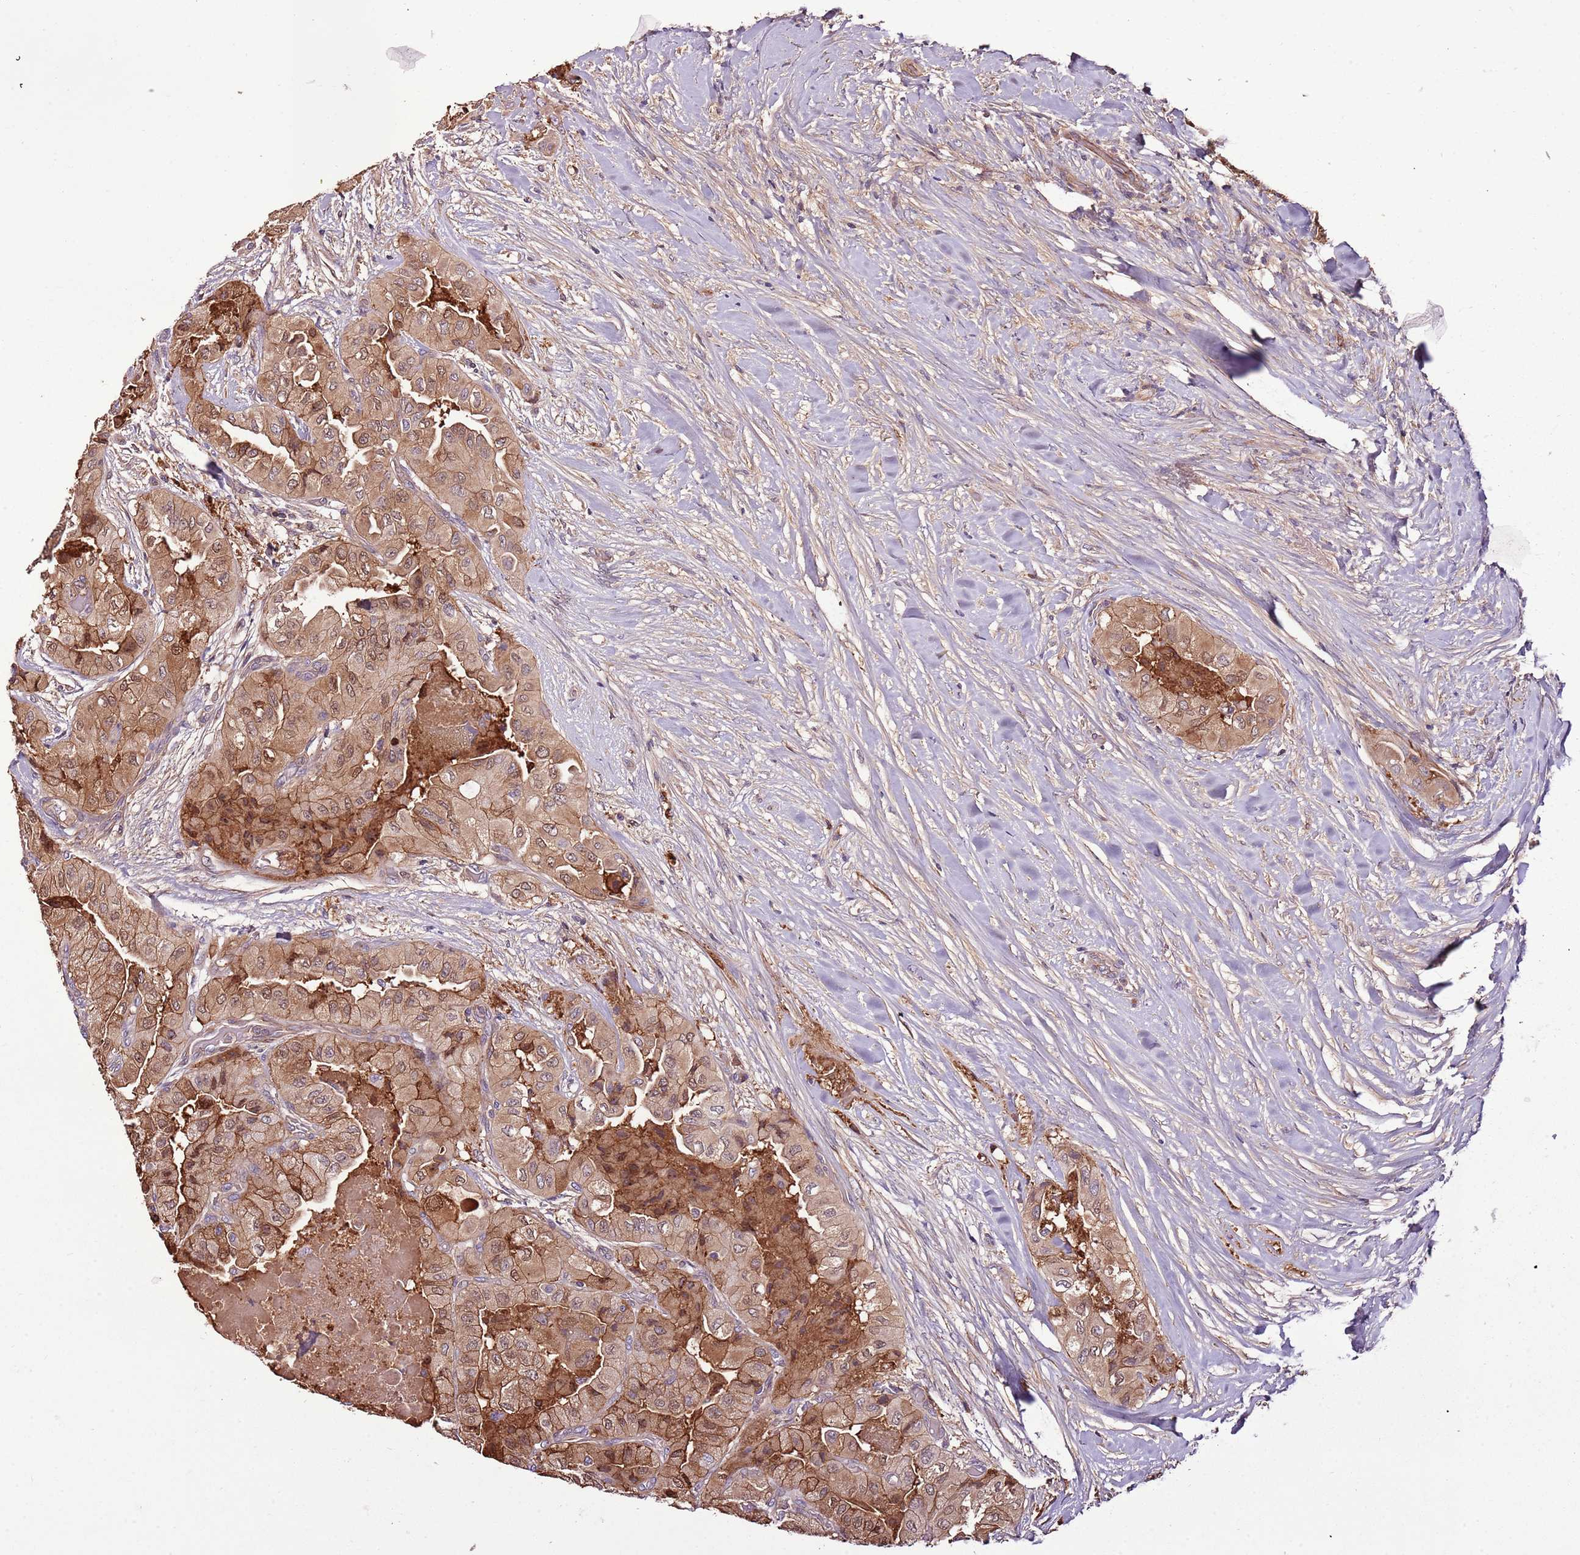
{"staining": {"intensity": "moderate", "quantity": ">75%", "location": "cytoplasmic/membranous,nuclear"}, "tissue": "thyroid cancer", "cell_type": "Tumor cells", "image_type": "cancer", "snomed": [{"axis": "morphology", "description": "Normal tissue, NOS"}, {"axis": "morphology", "description": "Papillary adenocarcinoma, NOS"}, {"axis": "topography", "description": "Thyroid gland"}], "caption": "Human thyroid cancer stained for a protein (brown) reveals moderate cytoplasmic/membranous and nuclear positive positivity in about >75% of tumor cells.", "gene": "DENR", "patient": {"sex": "female", "age": 59}}